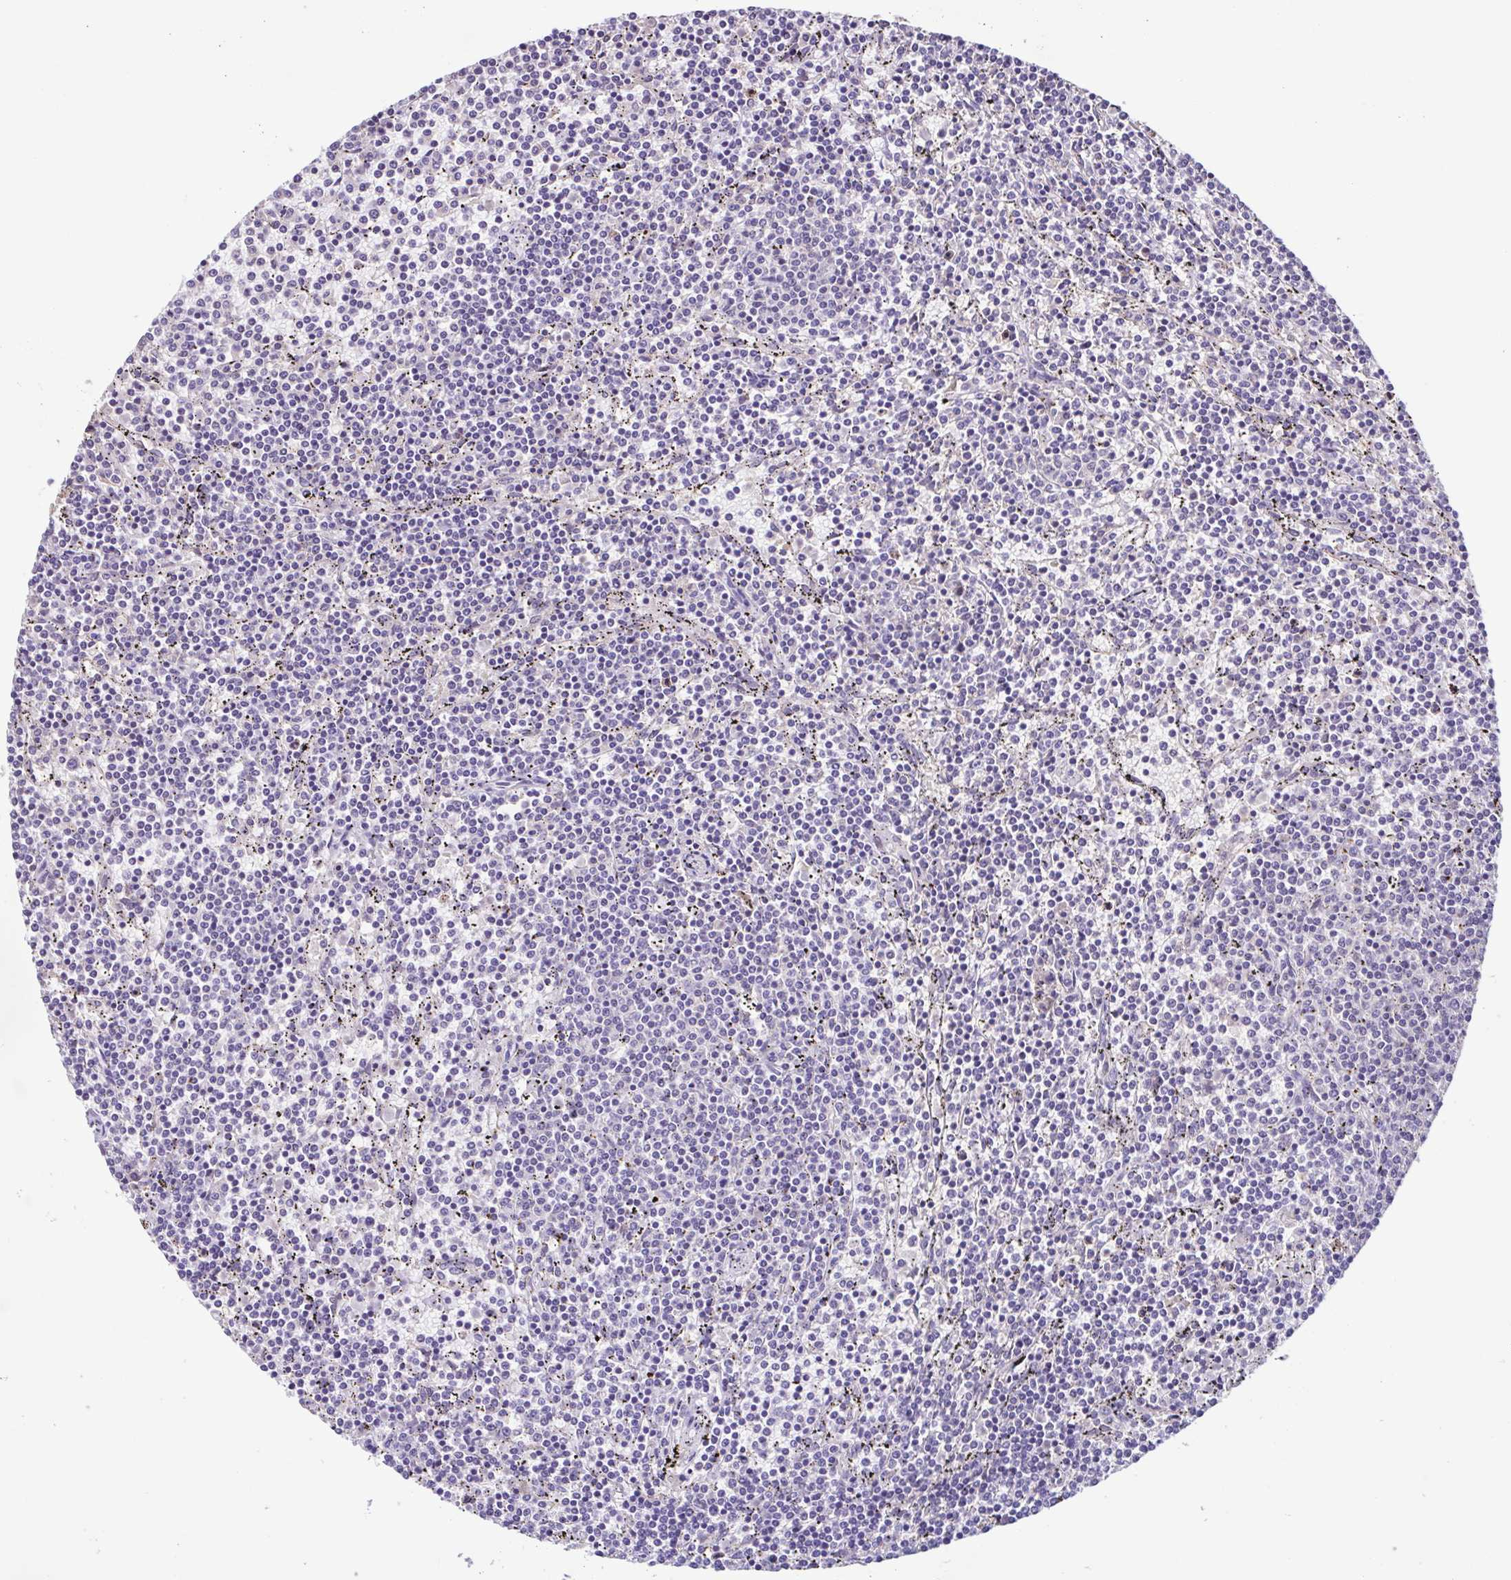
{"staining": {"intensity": "negative", "quantity": "none", "location": "none"}, "tissue": "lymphoma", "cell_type": "Tumor cells", "image_type": "cancer", "snomed": [{"axis": "morphology", "description": "Malignant lymphoma, non-Hodgkin's type, Low grade"}, {"axis": "topography", "description": "Spleen"}], "caption": "IHC image of neoplastic tissue: lymphoma stained with DAB exhibits no significant protein staining in tumor cells.", "gene": "ACTRT3", "patient": {"sex": "female", "age": 50}}